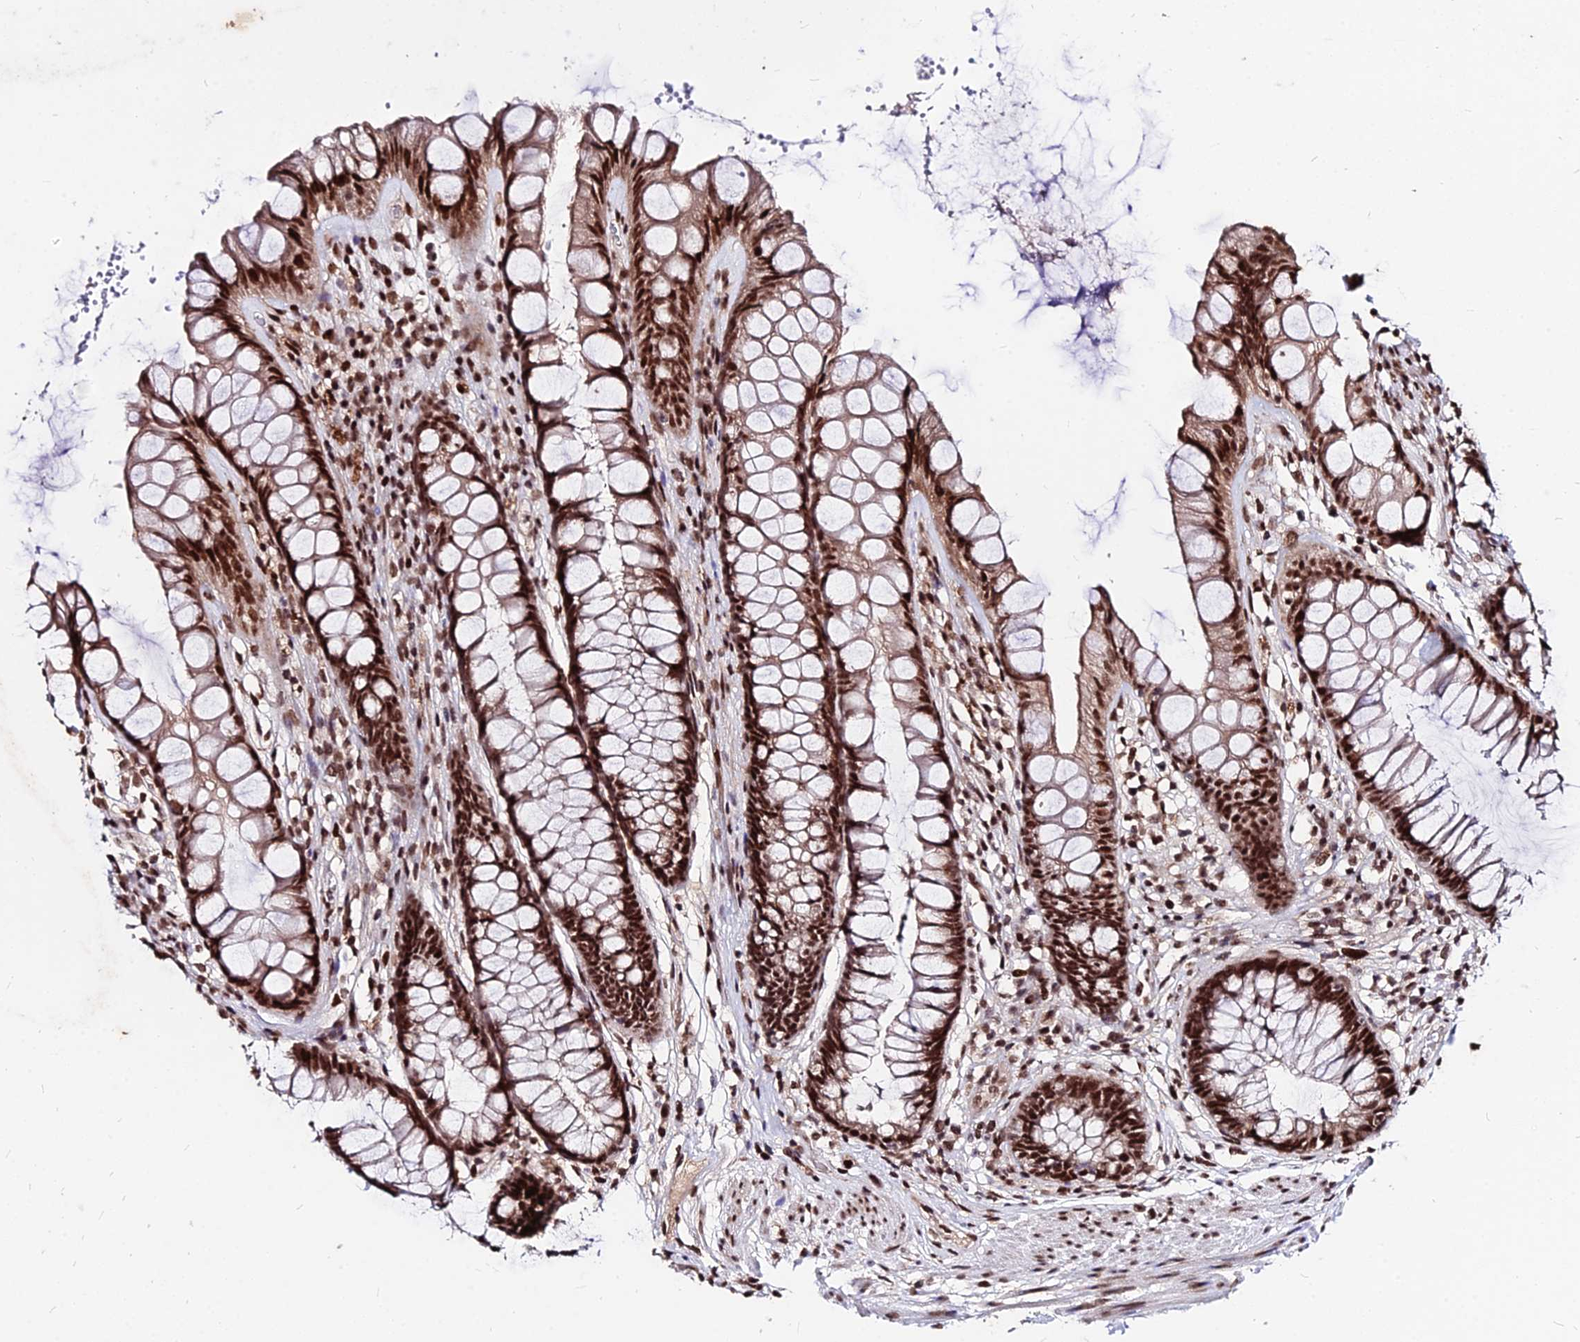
{"staining": {"intensity": "strong", "quantity": ">75%", "location": "nuclear"}, "tissue": "rectum", "cell_type": "Glandular cells", "image_type": "normal", "snomed": [{"axis": "morphology", "description": "Normal tissue, NOS"}, {"axis": "topography", "description": "Rectum"}], "caption": "DAB immunohistochemical staining of normal rectum displays strong nuclear protein expression in approximately >75% of glandular cells. The staining is performed using DAB brown chromogen to label protein expression. The nuclei are counter-stained blue using hematoxylin.", "gene": "ZBED4", "patient": {"sex": "male", "age": 74}}